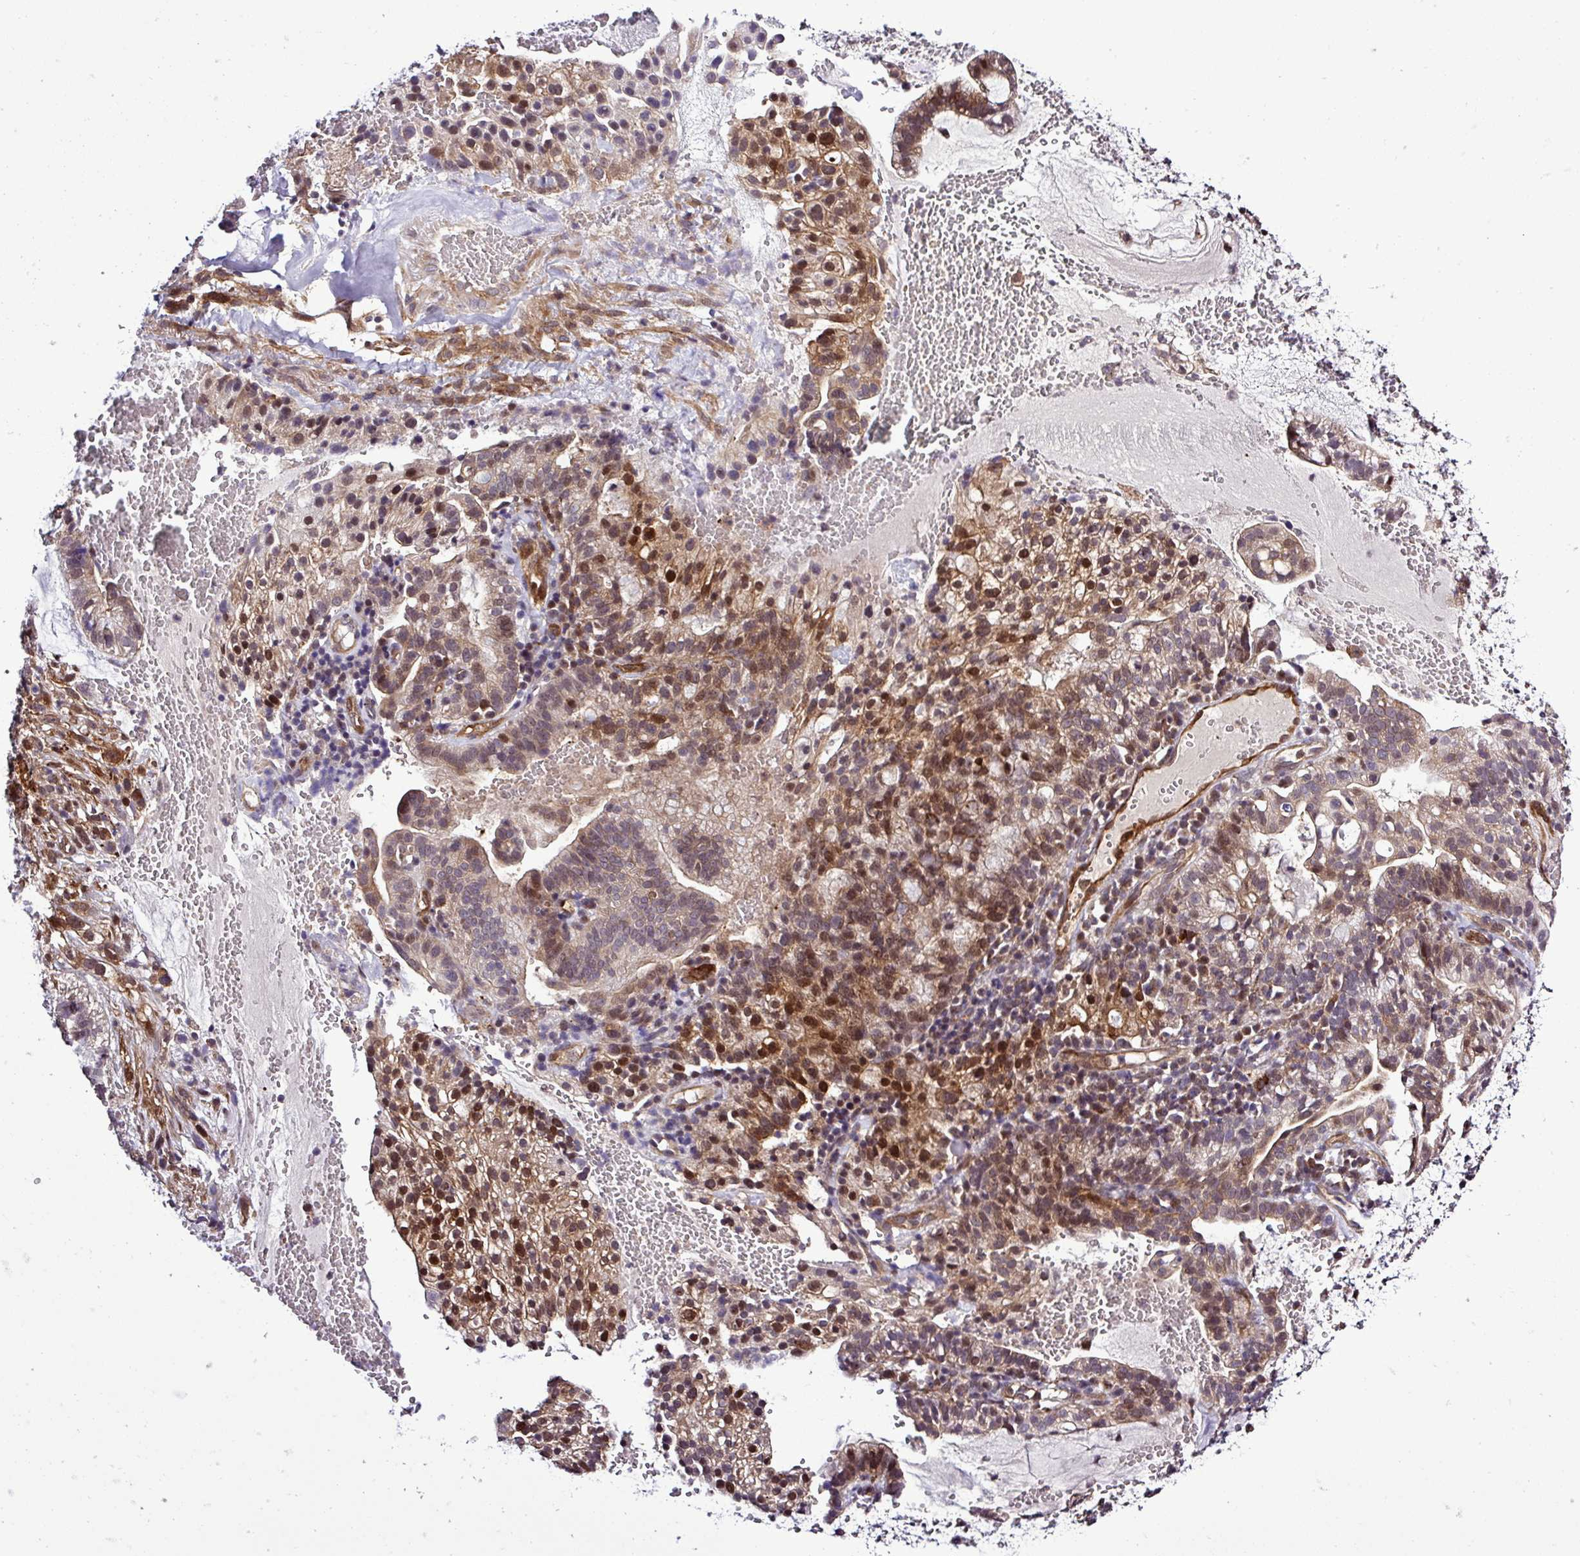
{"staining": {"intensity": "moderate", "quantity": ">75%", "location": "cytoplasmic/membranous,nuclear"}, "tissue": "cervical cancer", "cell_type": "Tumor cells", "image_type": "cancer", "snomed": [{"axis": "morphology", "description": "Adenocarcinoma, NOS"}, {"axis": "topography", "description": "Cervix"}], "caption": "Tumor cells demonstrate moderate cytoplasmic/membranous and nuclear positivity in approximately >75% of cells in cervical cancer.", "gene": "CARHSP1", "patient": {"sex": "female", "age": 41}}